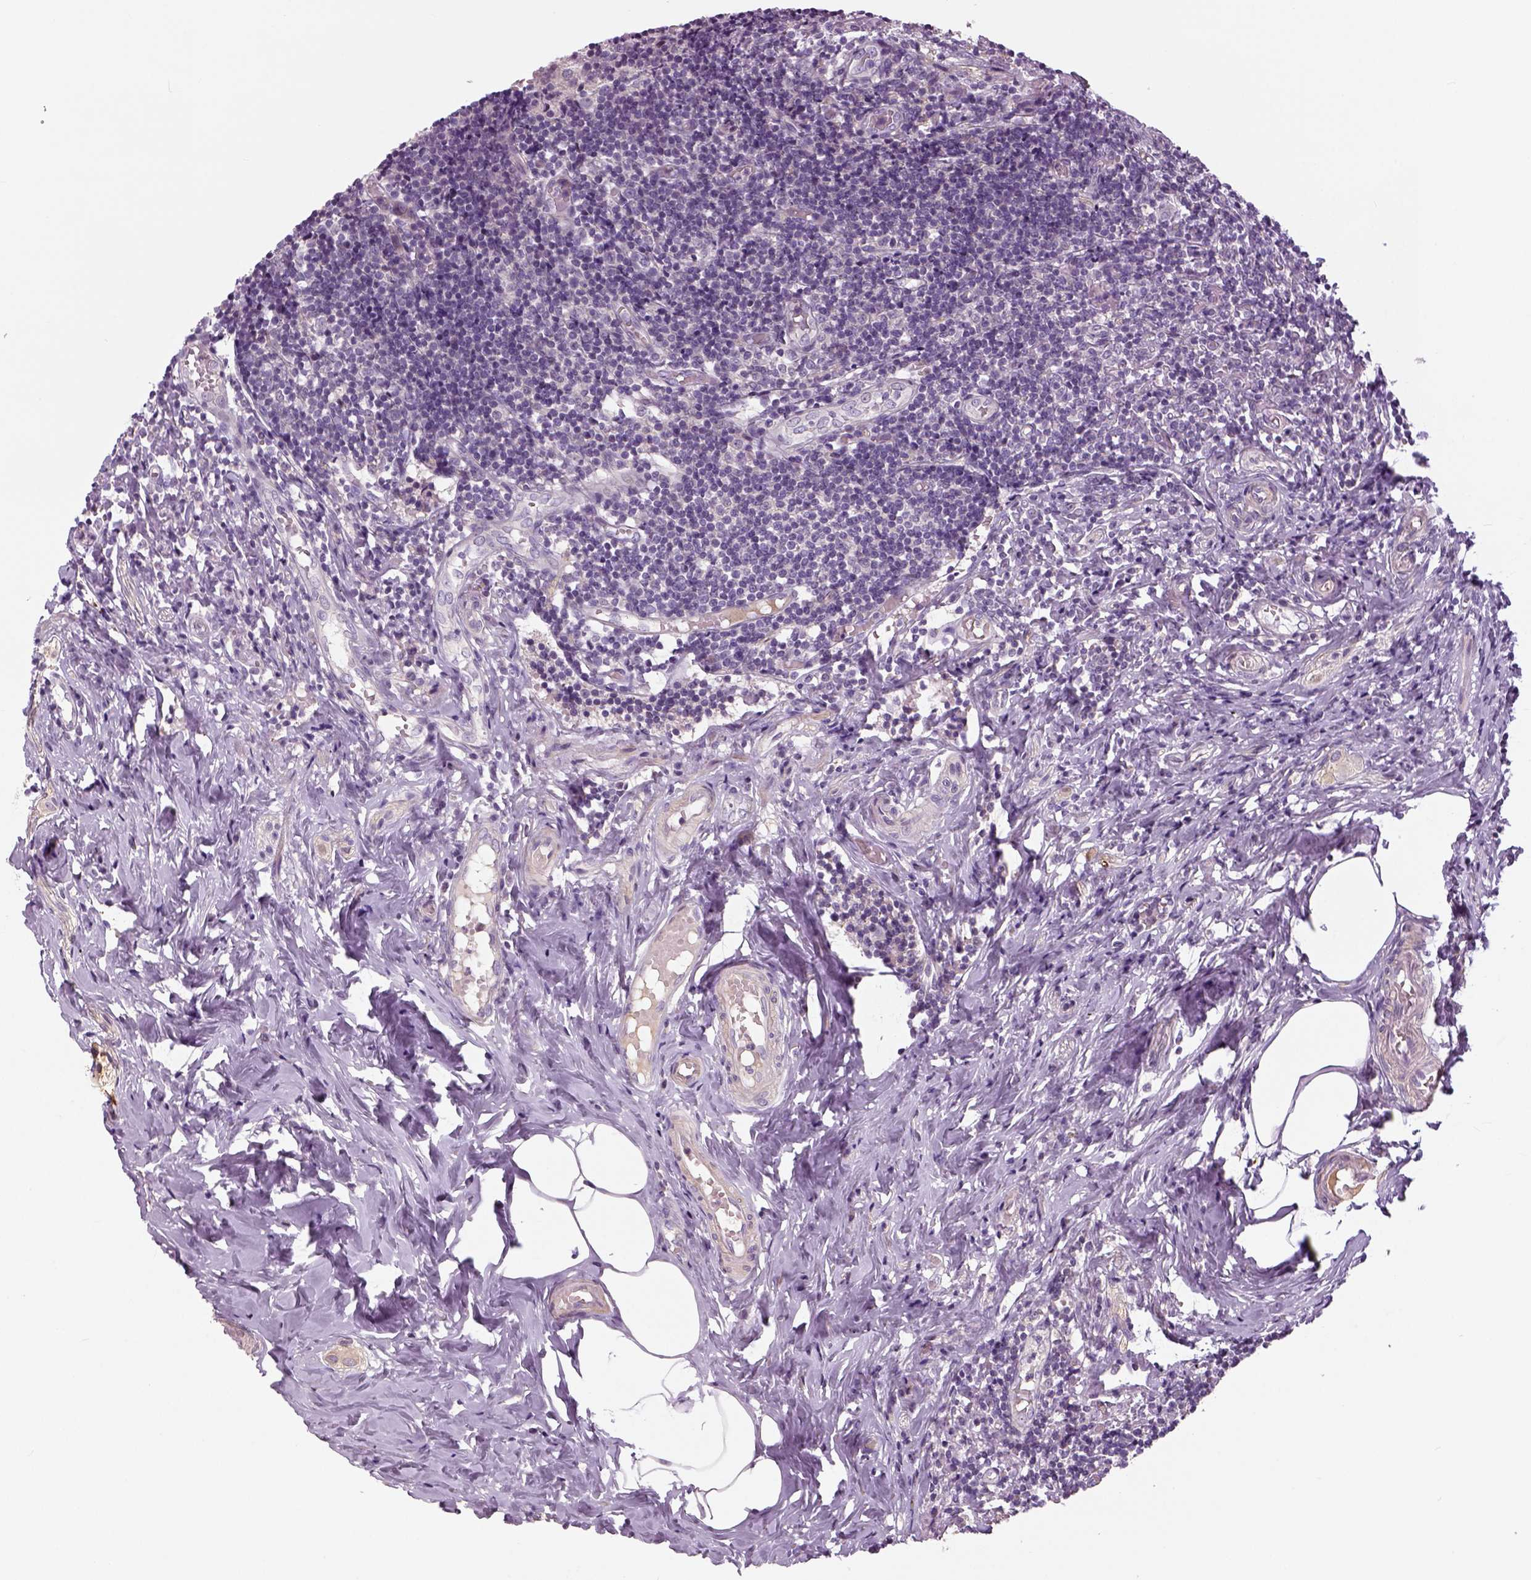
{"staining": {"intensity": "negative", "quantity": "none", "location": "none"}, "tissue": "appendix", "cell_type": "Glandular cells", "image_type": "normal", "snomed": [{"axis": "morphology", "description": "Normal tissue, NOS"}, {"axis": "topography", "description": "Appendix"}], "caption": "IHC of unremarkable appendix reveals no expression in glandular cells. (DAB (3,3'-diaminobenzidine) immunohistochemistry with hematoxylin counter stain).", "gene": "NECAB1", "patient": {"sex": "female", "age": 32}}